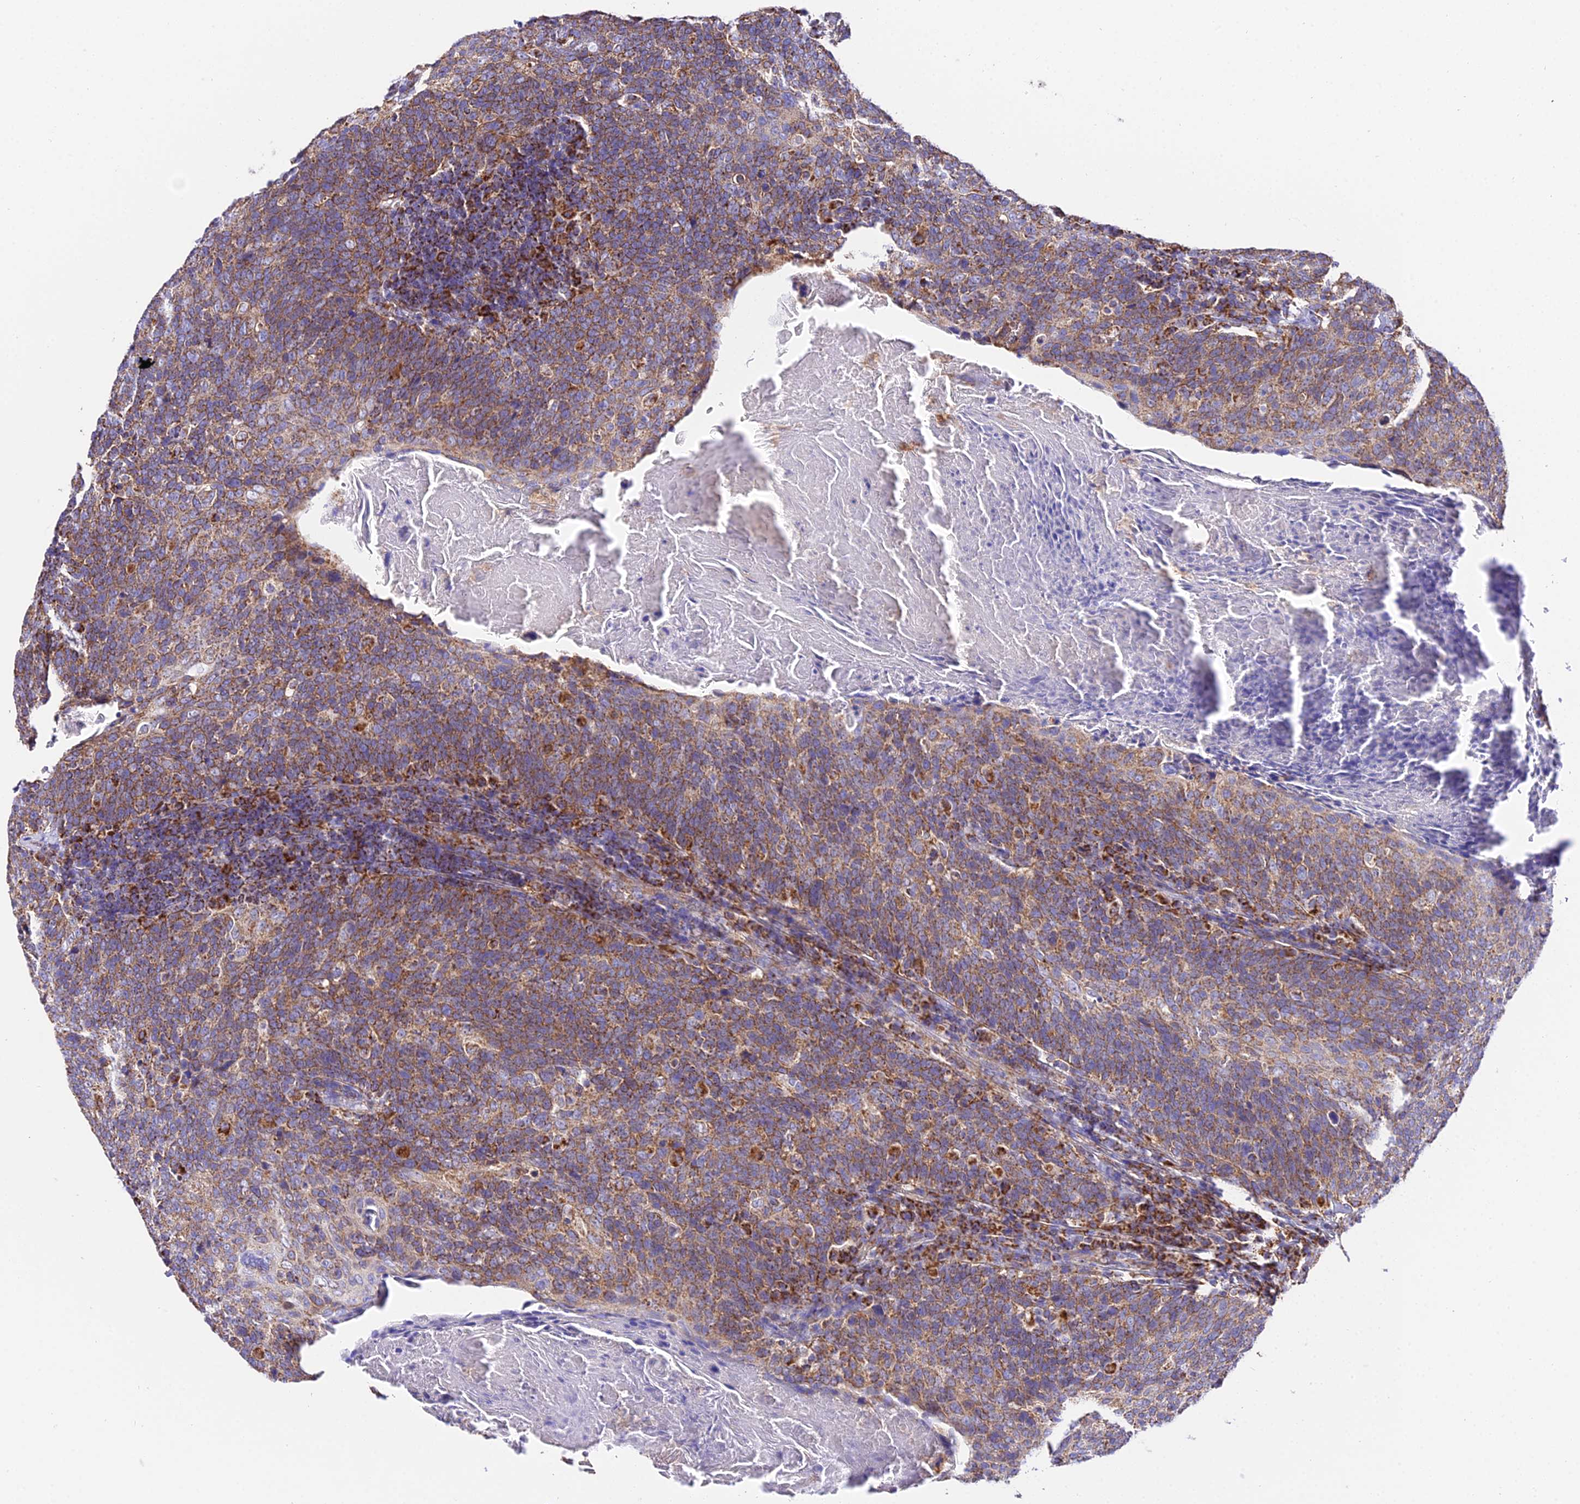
{"staining": {"intensity": "moderate", "quantity": ">75%", "location": "cytoplasmic/membranous"}, "tissue": "head and neck cancer", "cell_type": "Tumor cells", "image_type": "cancer", "snomed": [{"axis": "morphology", "description": "Squamous cell carcinoma, NOS"}, {"axis": "morphology", "description": "Squamous cell carcinoma, metastatic, NOS"}, {"axis": "topography", "description": "Lymph node"}, {"axis": "topography", "description": "Head-Neck"}], "caption": "DAB immunohistochemical staining of human head and neck cancer demonstrates moderate cytoplasmic/membranous protein expression in approximately >75% of tumor cells.", "gene": "OCIAD1", "patient": {"sex": "male", "age": 62}}